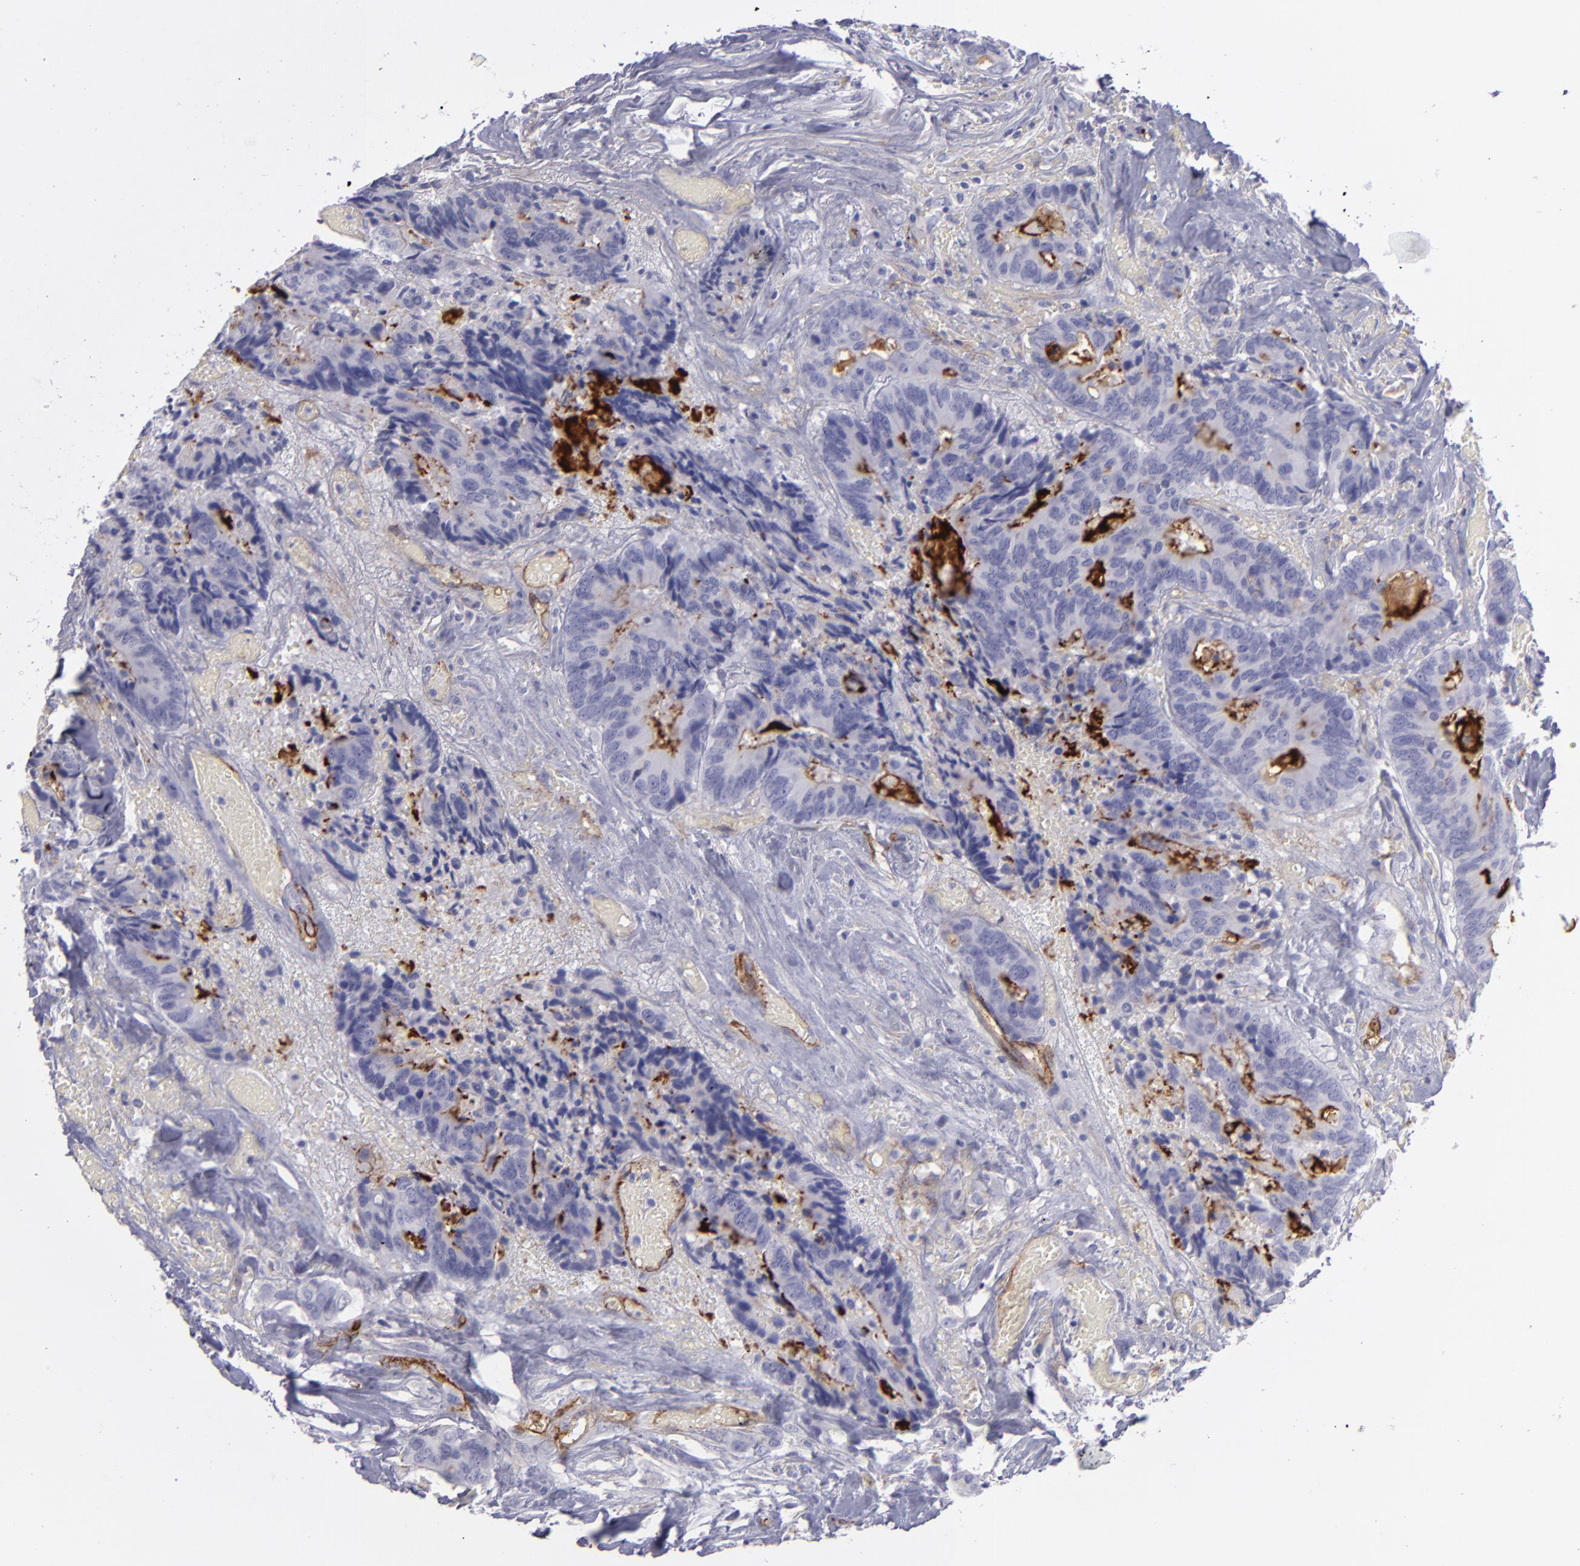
{"staining": {"intensity": "moderate", "quantity": "<25%", "location": "cytoplasmic/membranous"}, "tissue": "colorectal cancer", "cell_type": "Tumor cells", "image_type": "cancer", "snomed": [{"axis": "morphology", "description": "Adenocarcinoma, NOS"}, {"axis": "topography", "description": "Rectum"}], "caption": "Protein staining of colorectal adenocarcinoma tissue shows moderate cytoplasmic/membranous staining in approximately <25% of tumor cells.", "gene": "ACE", "patient": {"sex": "male", "age": 55}}